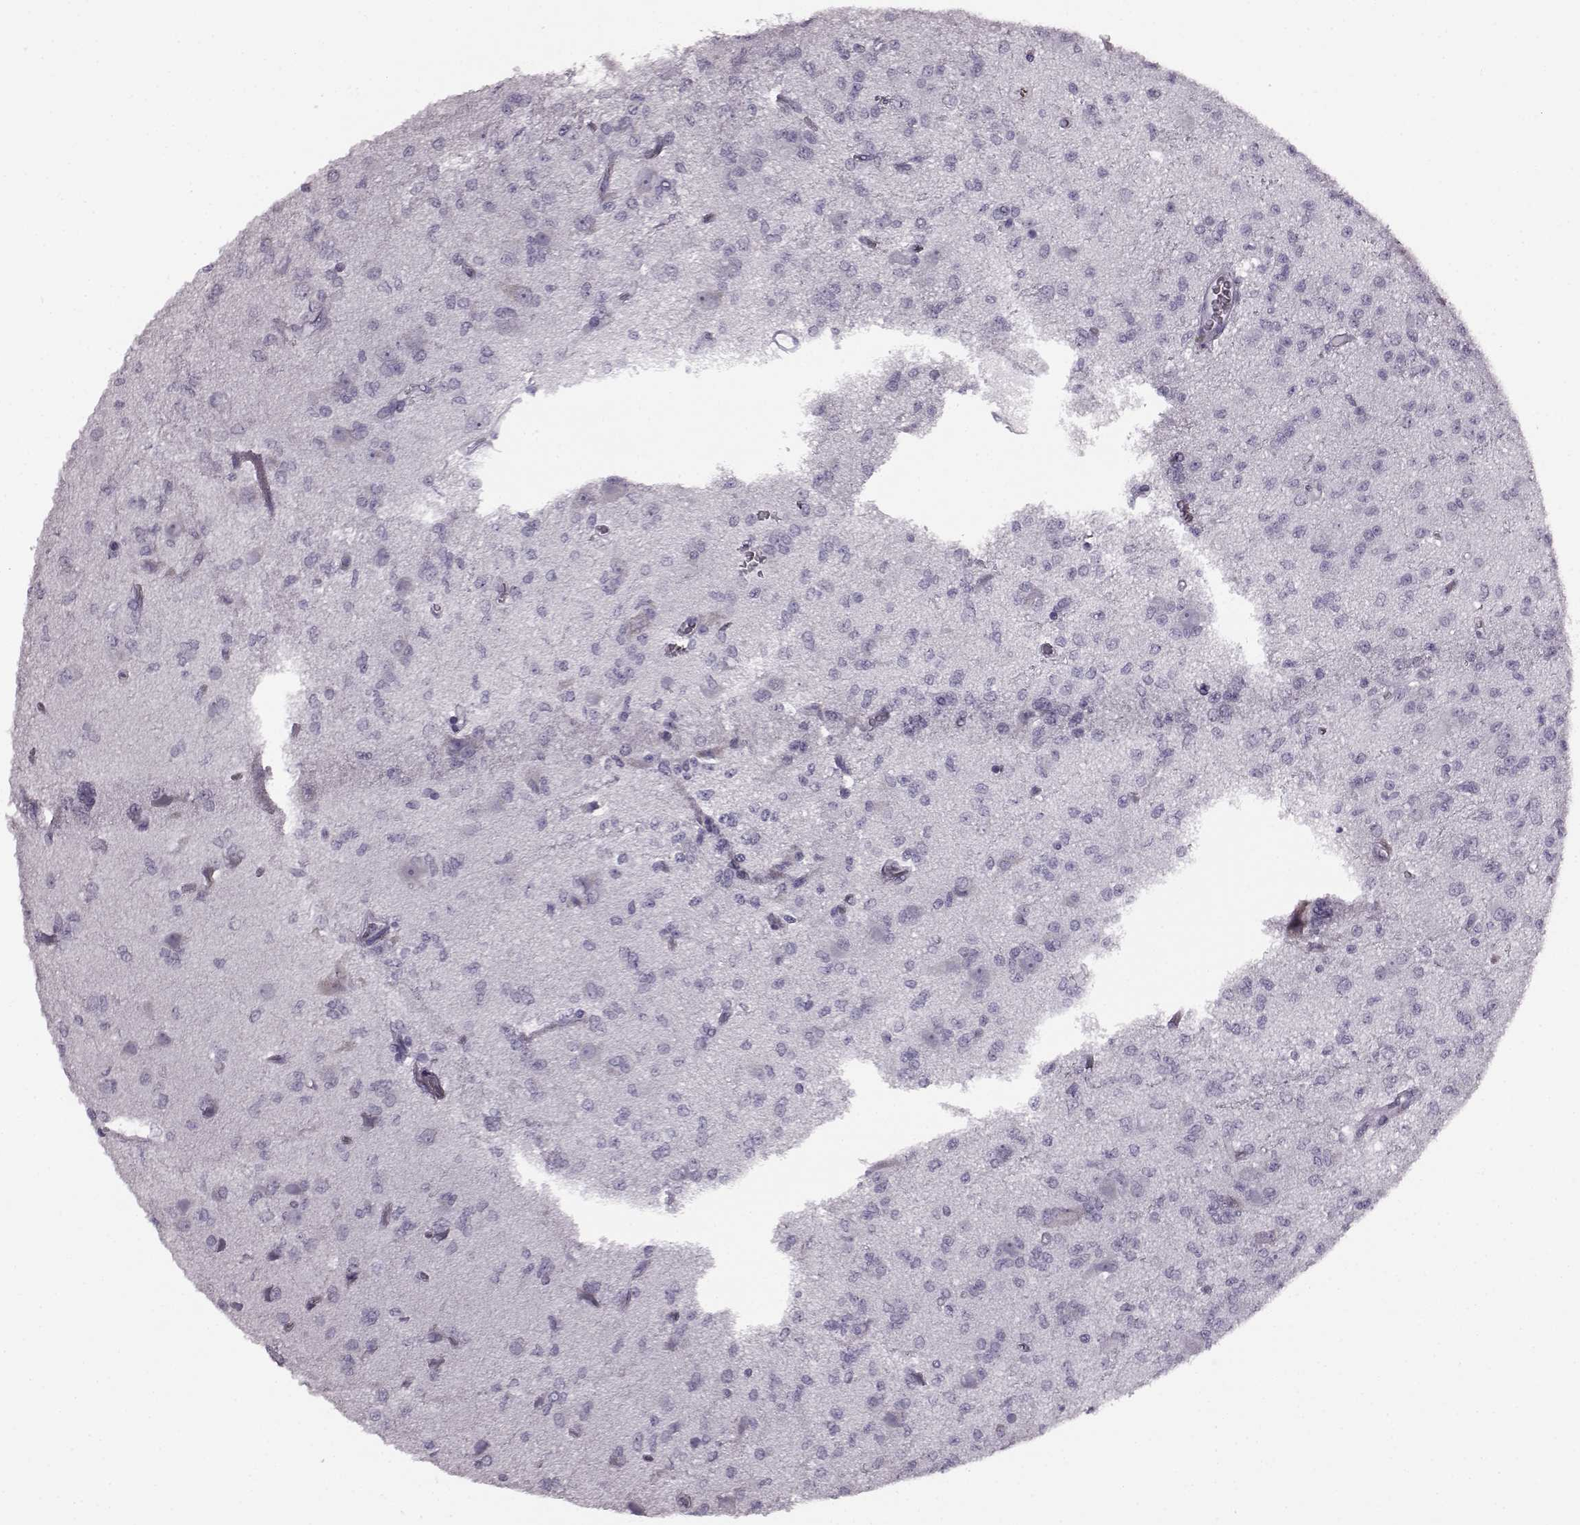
{"staining": {"intensity": "negative", "quantity": "none", "location": "none"}, "tissue": "glioma", "cell_type": "Tumor cells", "image_type": "cancer", "snomed": [{"axis": "morphology", "description": "Glioma, malignant, Low grade"}, {"axis": "topography", "description": "Brain"}], "caption": "Tumor cells are negative for protein expression in human glioma. The staining was performed using DAB (3,3'-diaminobenzidine) to visualize the protein expression in brown, while the nuclei were stained in blue with hematoxylin (Magnification: 20x).", "gene": "JSRP1", "patient": {"sex": "male", "age": 27}}